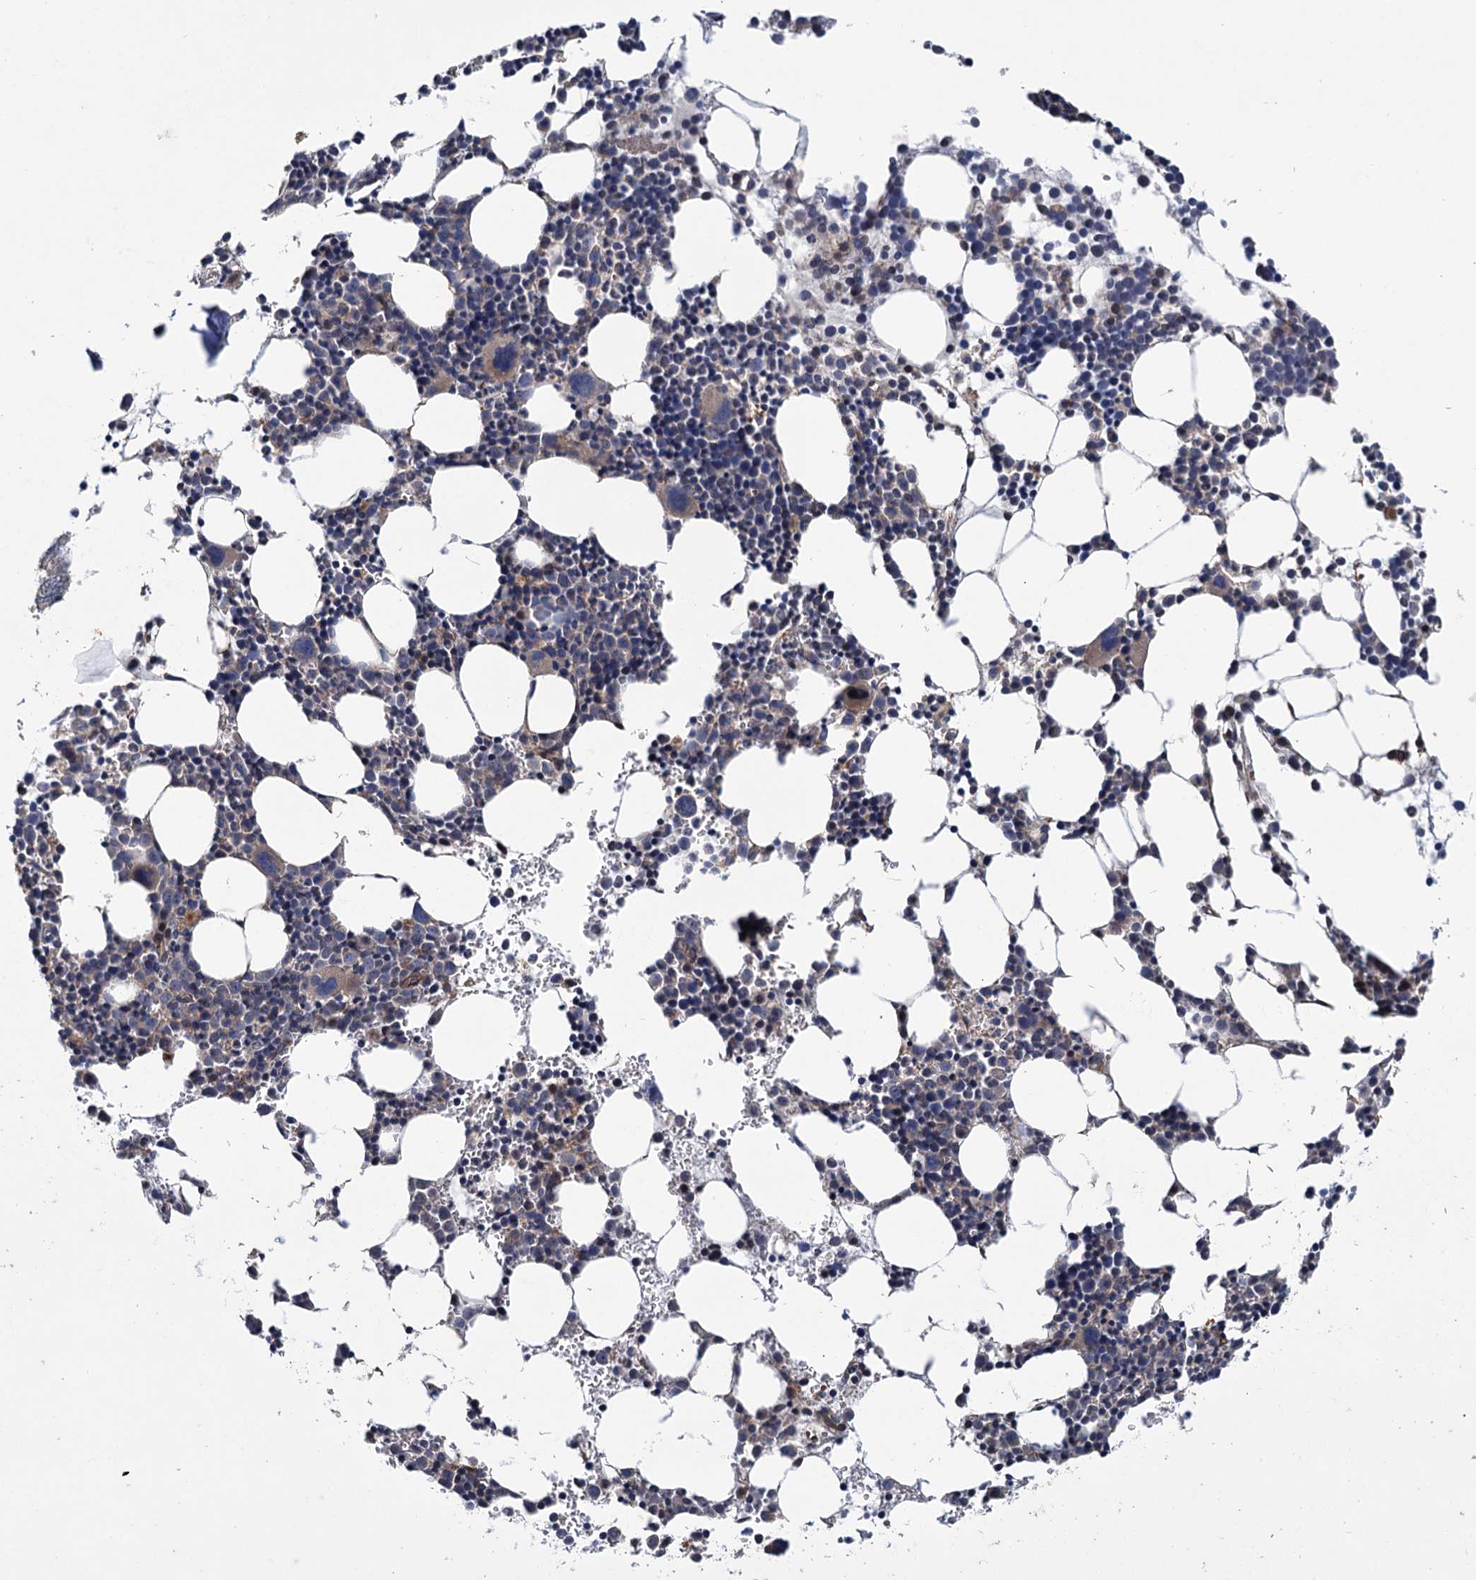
{"staining": {"intensity": "negative", "quantity": "none", "location": "none"}, "tissue": "bone marrow", "cell_type": "Hematopoietic cells", "image_type": "normal", "snomed": [{"axis": "morphology", "description": "Normal tissue, NOS"}, {"axis": "topography", "description": "Bone marrow"}], "caption": "The micrograph shows no staining of hematopoietic cells in benign bone marrow. (IHC, brightfield microscopy, high magnification).", "gene": "PKN2", "patient": {"sex": "female", "age": 89}}